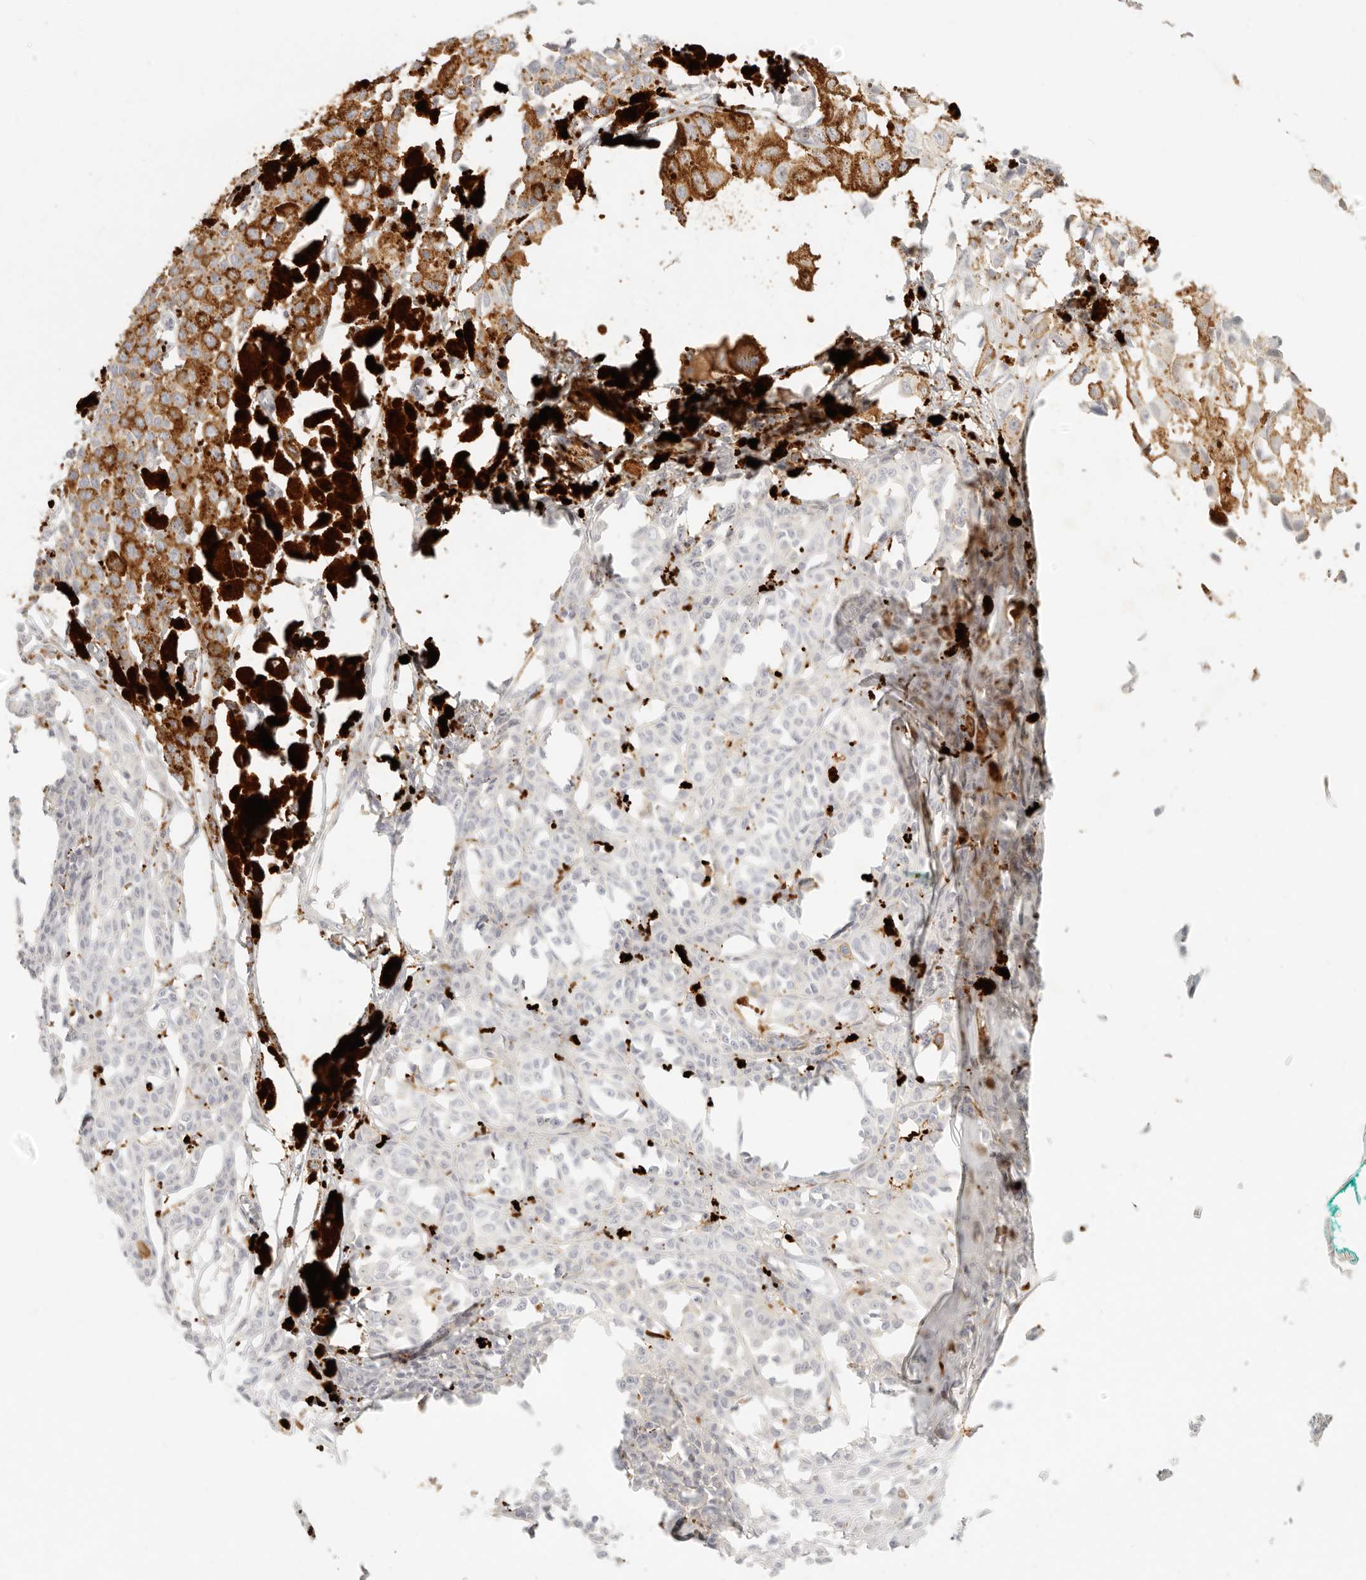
{"staining": {"intensity": "negative", "quantity": "none", "location": "none"}, "tissue": "melanoma", "cell_type": "Tumor cells", "image_type": "cancer", "snomed": [{"axis": "morphology", "description": "Malignant melanoma, NOS"}, {"axis": "topography", "description": "Skin of leg"}], "caption": "Melanoma was stained to show a protein in brown. There is no significant staining in tumor cells.", "gene": "RNASET2", "patient": {"sex": "female", "age": 72}}